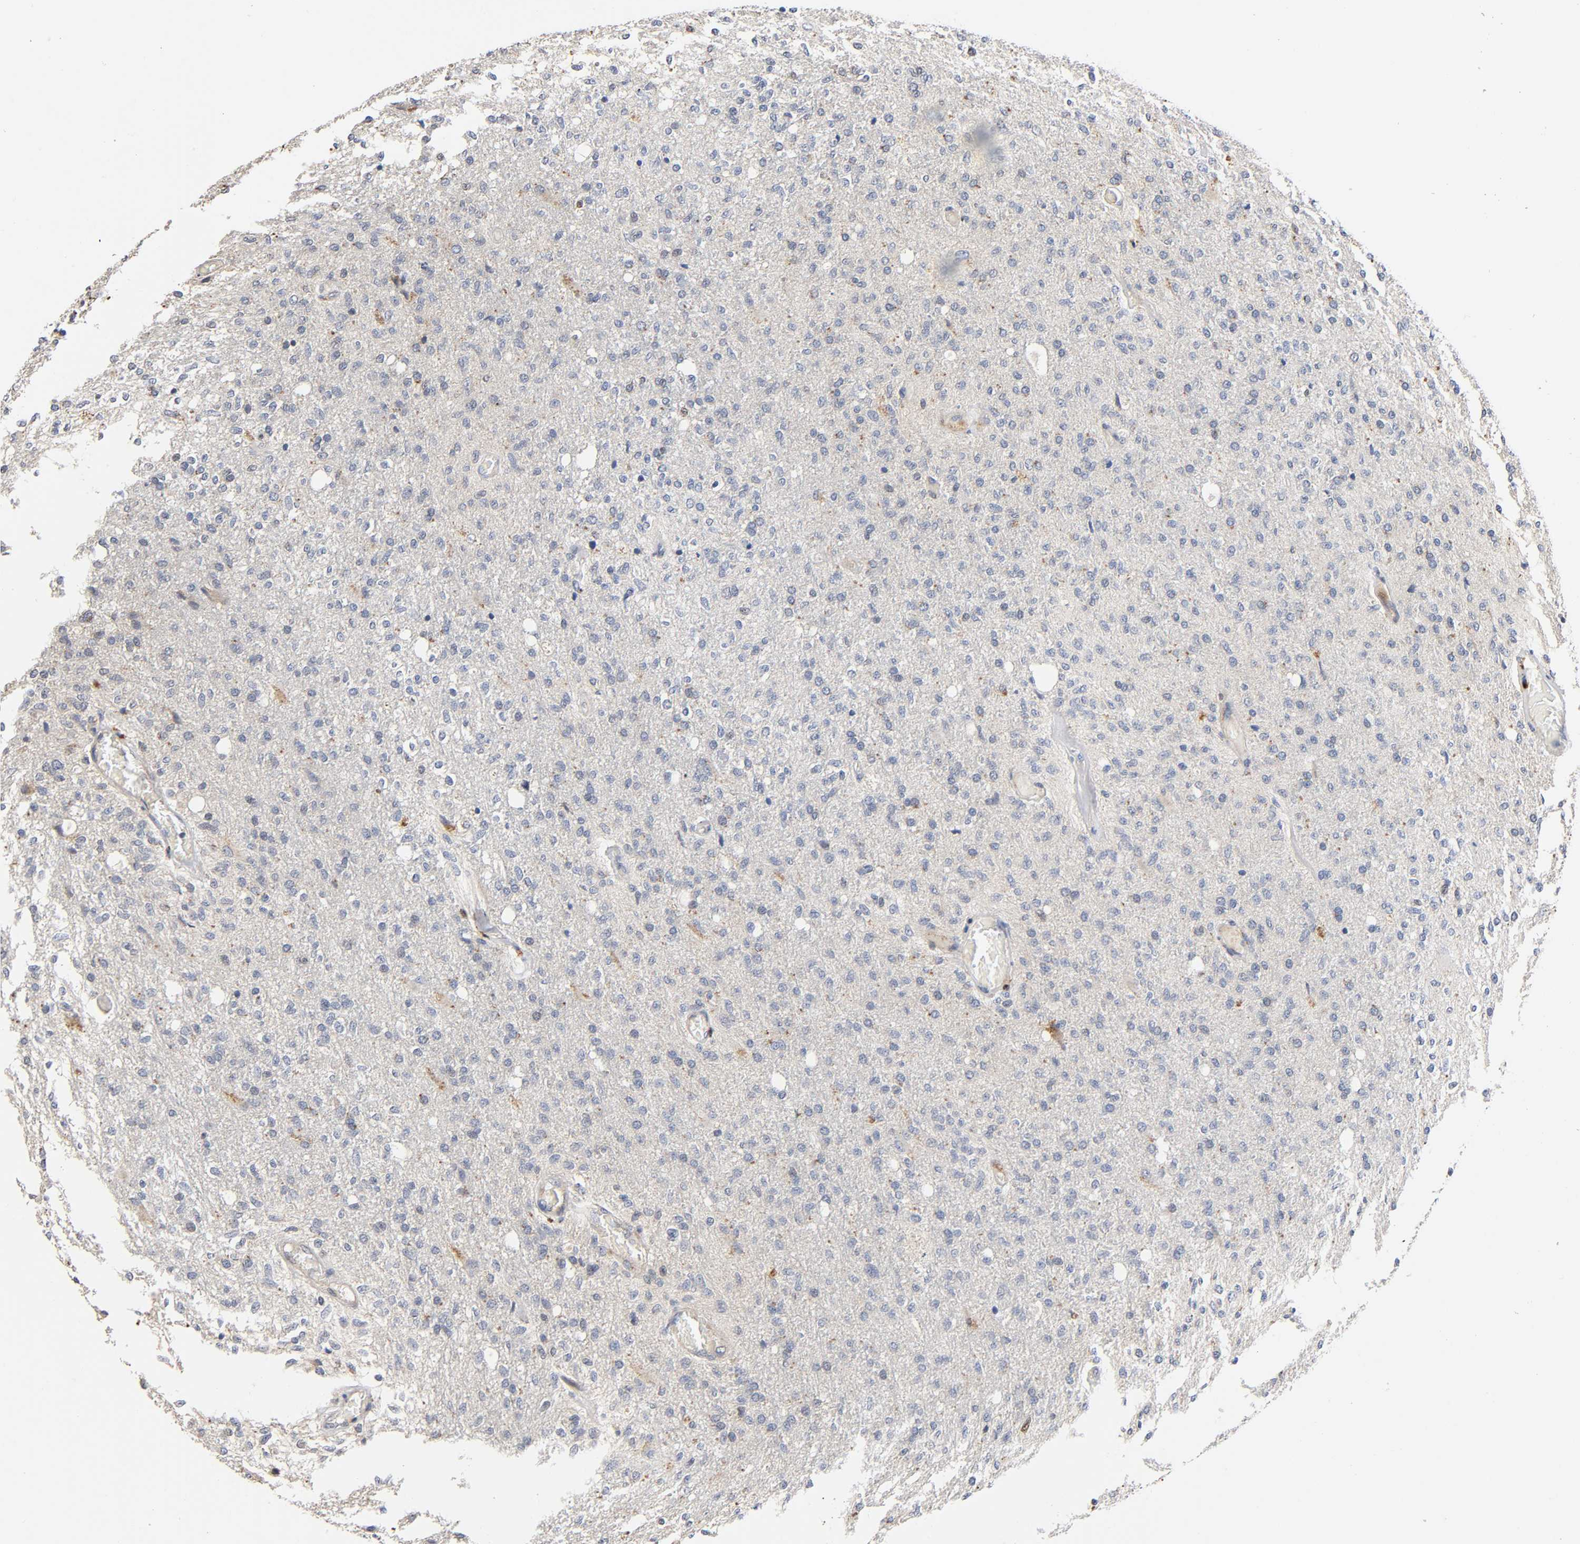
{"staining": {"intensity": "moderate", "quantity": "<25%", "location": "cytoplasmic/membranous,nuclear"}, "tissue": "glioma", "cell_type": "Tumor cells", "image_type": "cancer", "snomed": [{"axis": "morphology", "description": "Normal tissue, NOS"}, {"axis": "morphology", "description": "Glioma, malignant, High grade"}, {"axis": "topography", "description": "Cerebral cortex"}], "caption": "The immunohistochemical stain labels moderate cytoplasmic/membranous and nuclear positivity in tumor cells of high-grade glioma (malignant) tissue.", "gene": "CASP9", "patient": {"sex": "male", "age": 77}}